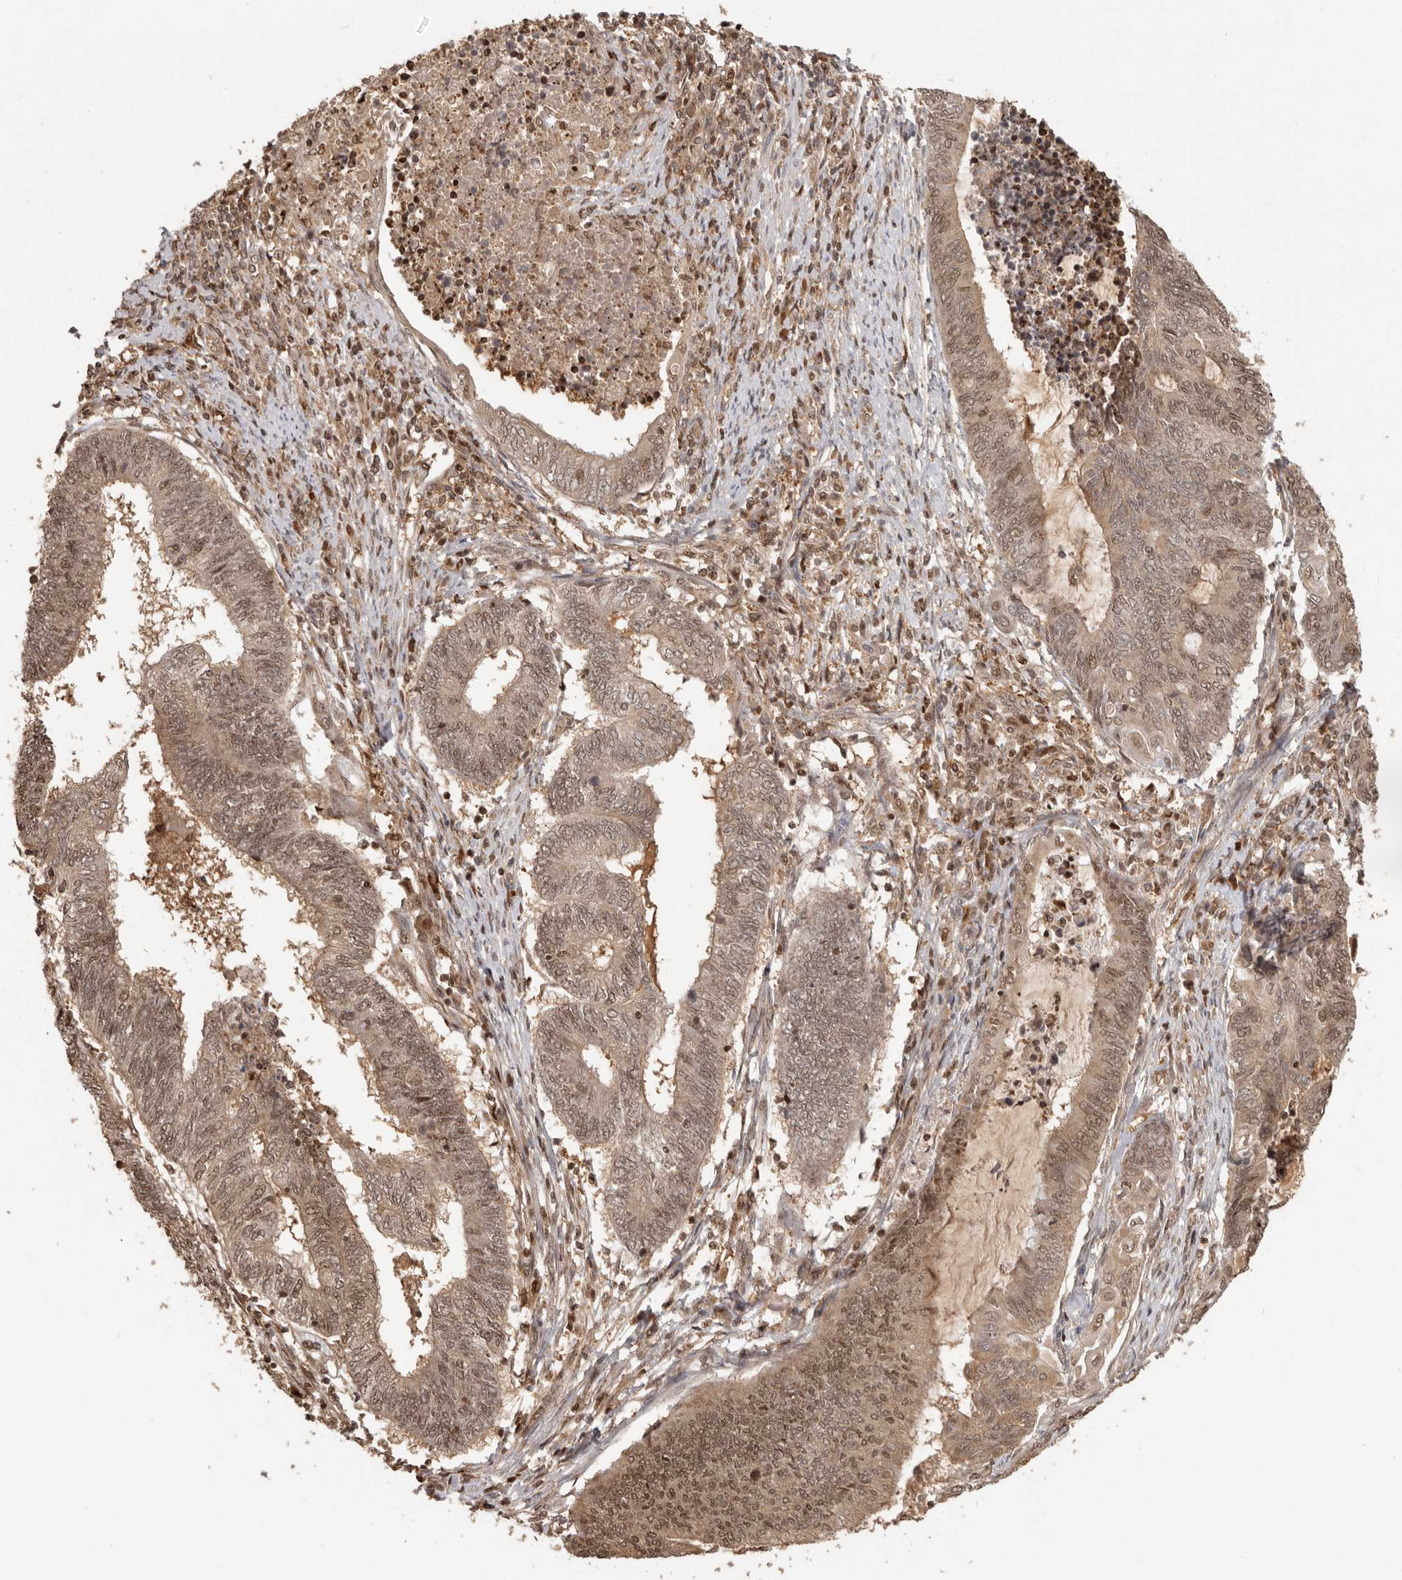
{"staining": {"intensity": "moderate", "quantity": ">75%", "location": "cytoplasmic/membranous,nuclear"}, "tissue": "endometrial cancer", "cell_type": "Tumor cells", "image_type": "cancer", "snomed": [{"axis": "morphology", "description": "Adenocarcinoma, NOS"}, {"axis": "topography", "description": "Uterus"}, {"axis": "topography", "description": "Endometrium"}], "caption": "A medium amount of moderate cytoplasmic/membranous and nuclear positivity is seen in approximately >75% of tumor cells in endometrial cancer (adenocarcinoma) tissue. Nuclei are stained in blue.", "gene": "PSMA5", "patient": {"sex": "female", "age": 70}}